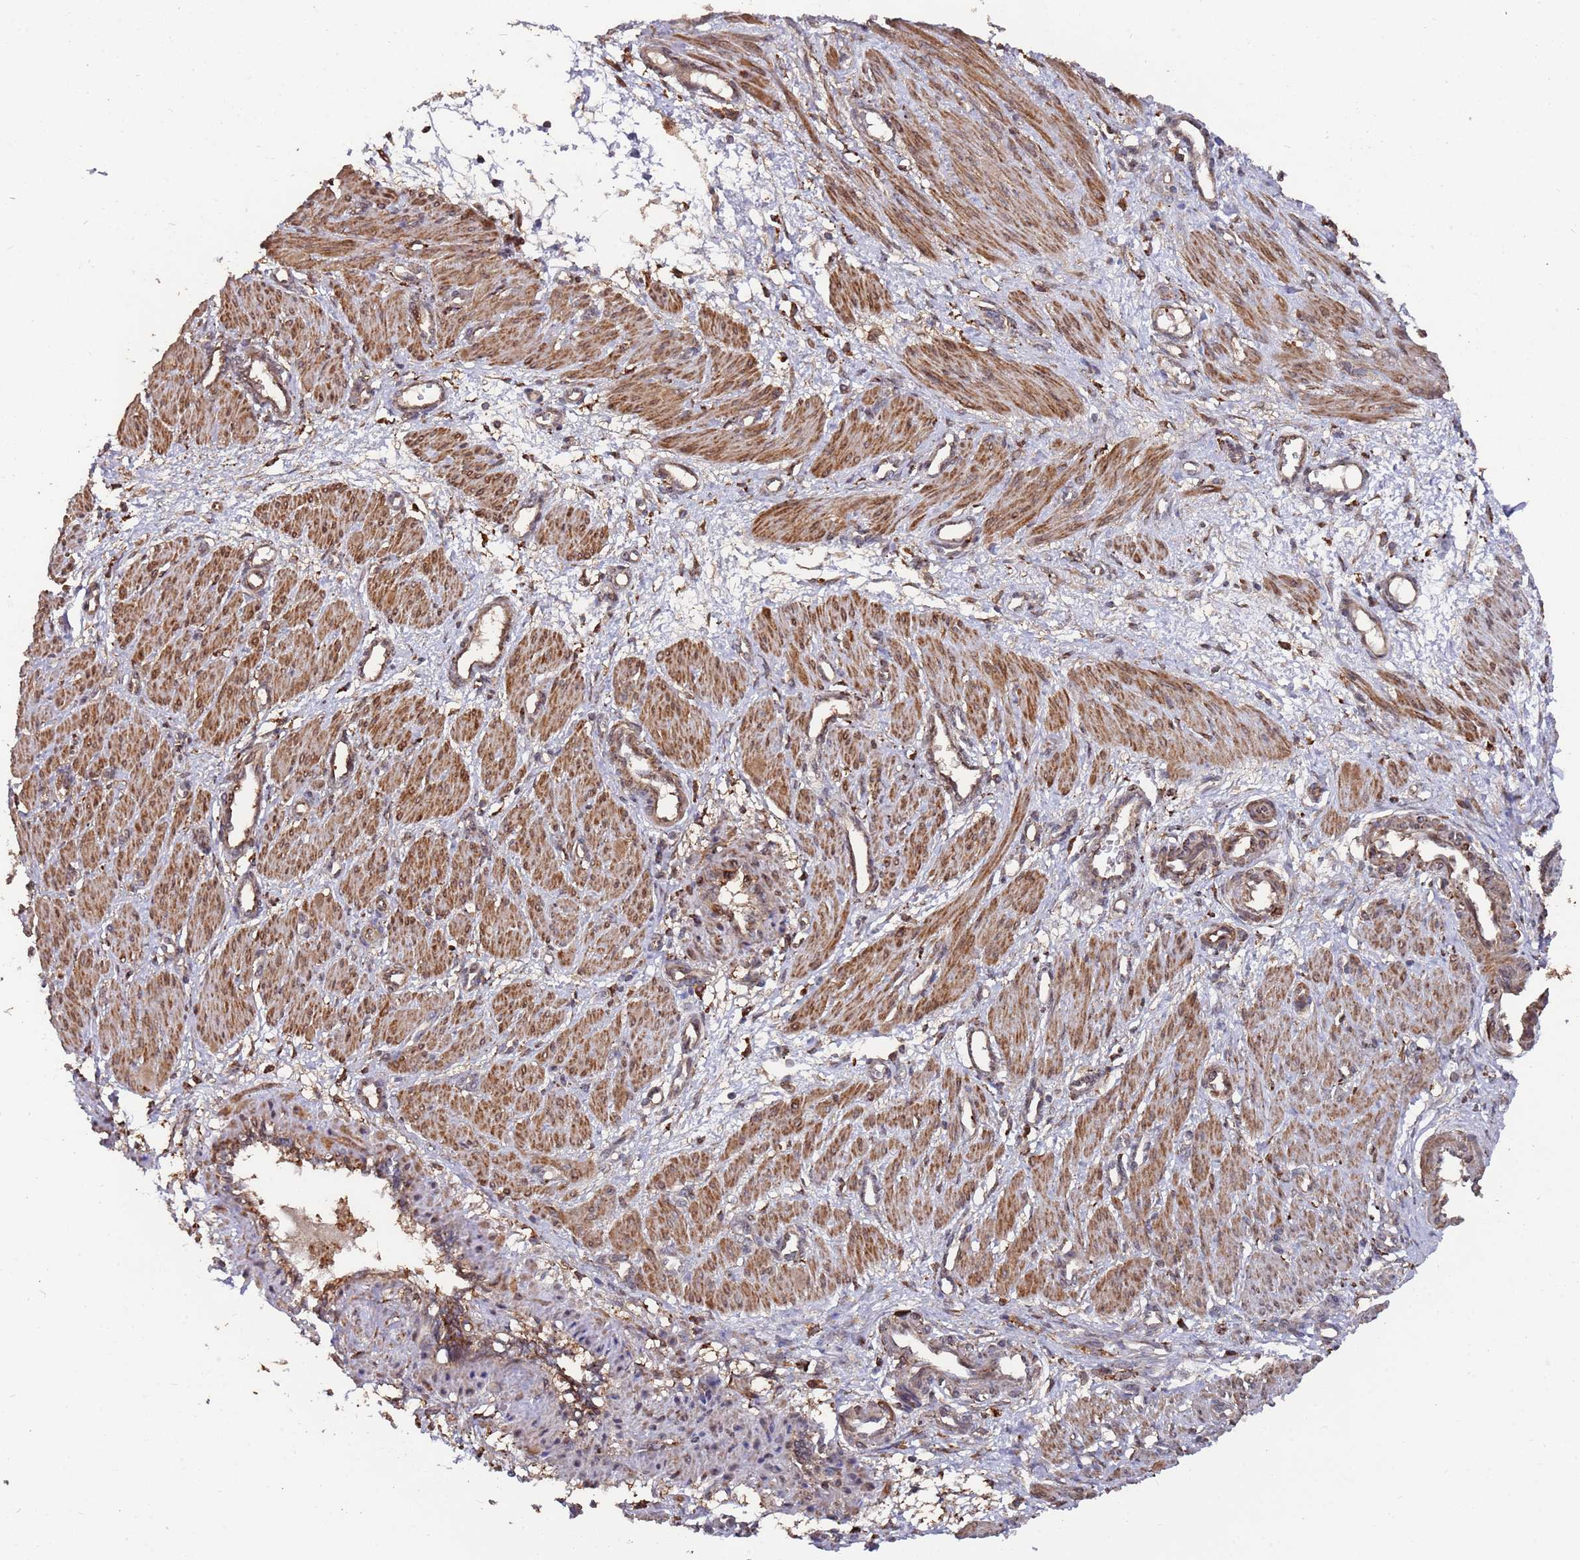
{"staining": {"intensity": "strong", "quantity": ">75%", "location": "cytoplasmic/membranous"}, "tissue": "smooth muscle", "cell_type": "Smooth muscle cells", "image_type": "normal", "snomed": [{"axis": "morphology", "description": "Normal tissue, NOS"}, {"axis": "topography", "description": "Endometrium"}], "caption": "High-power microscopy captured an immunohistochemistry photomicrograph of normal smooth muscle, revealing strong cytoplasmic/membranous staining in approximately >75% of smooth muscle cells. (DAB IHC with brightfield microscopy, high magnification).", "gene": "LACC1", "patient": {"sex": "female", "age": 33}}